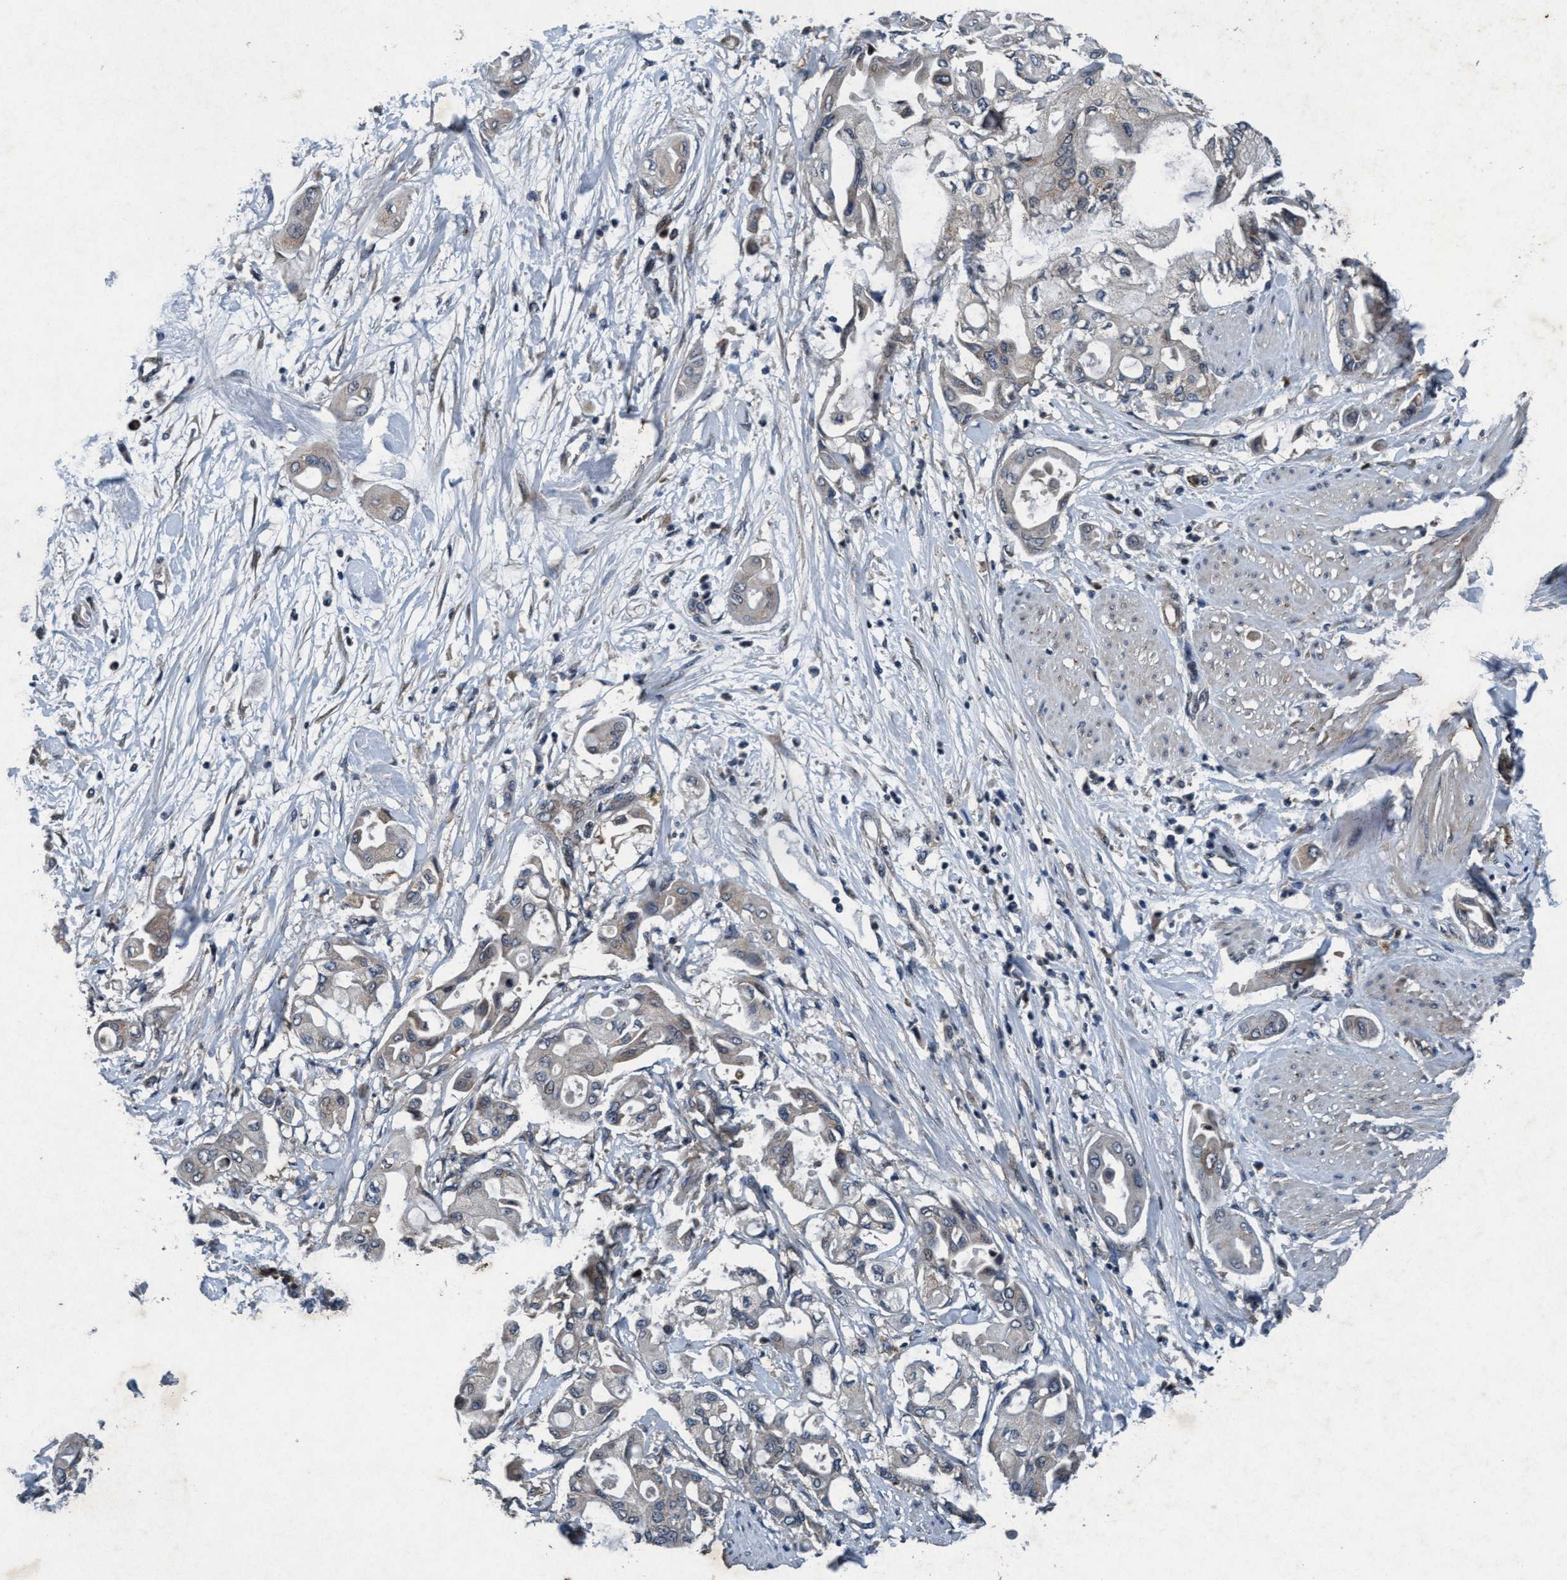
{"staining": {"intensity": "weak", "quantity": "<25%", "location": "cytoplasmic/membranous"}, "tissue": "pancreatic cancer", "cell_type": "Tumor cells", "image_type": "cancer", "snomed": [{"axis": "morphology", "description": "Adenocarcinoma, NOS"}, {"axis": "morphology", "description": "Adenocarcinoma, metastatic, NOS"}, {"axis": "topography", "description": "Lymph node"}, {"axis": "topography", "description": "Pancreas"}, {"axis": "topography", "description": "Duodenum"}], "caption": "Tumor cells are negative for brown protein staining in adenocarcinoma (pancreatic).", "gene": "AKT1S1", "patient": {"sex": "female", "age": 64}}